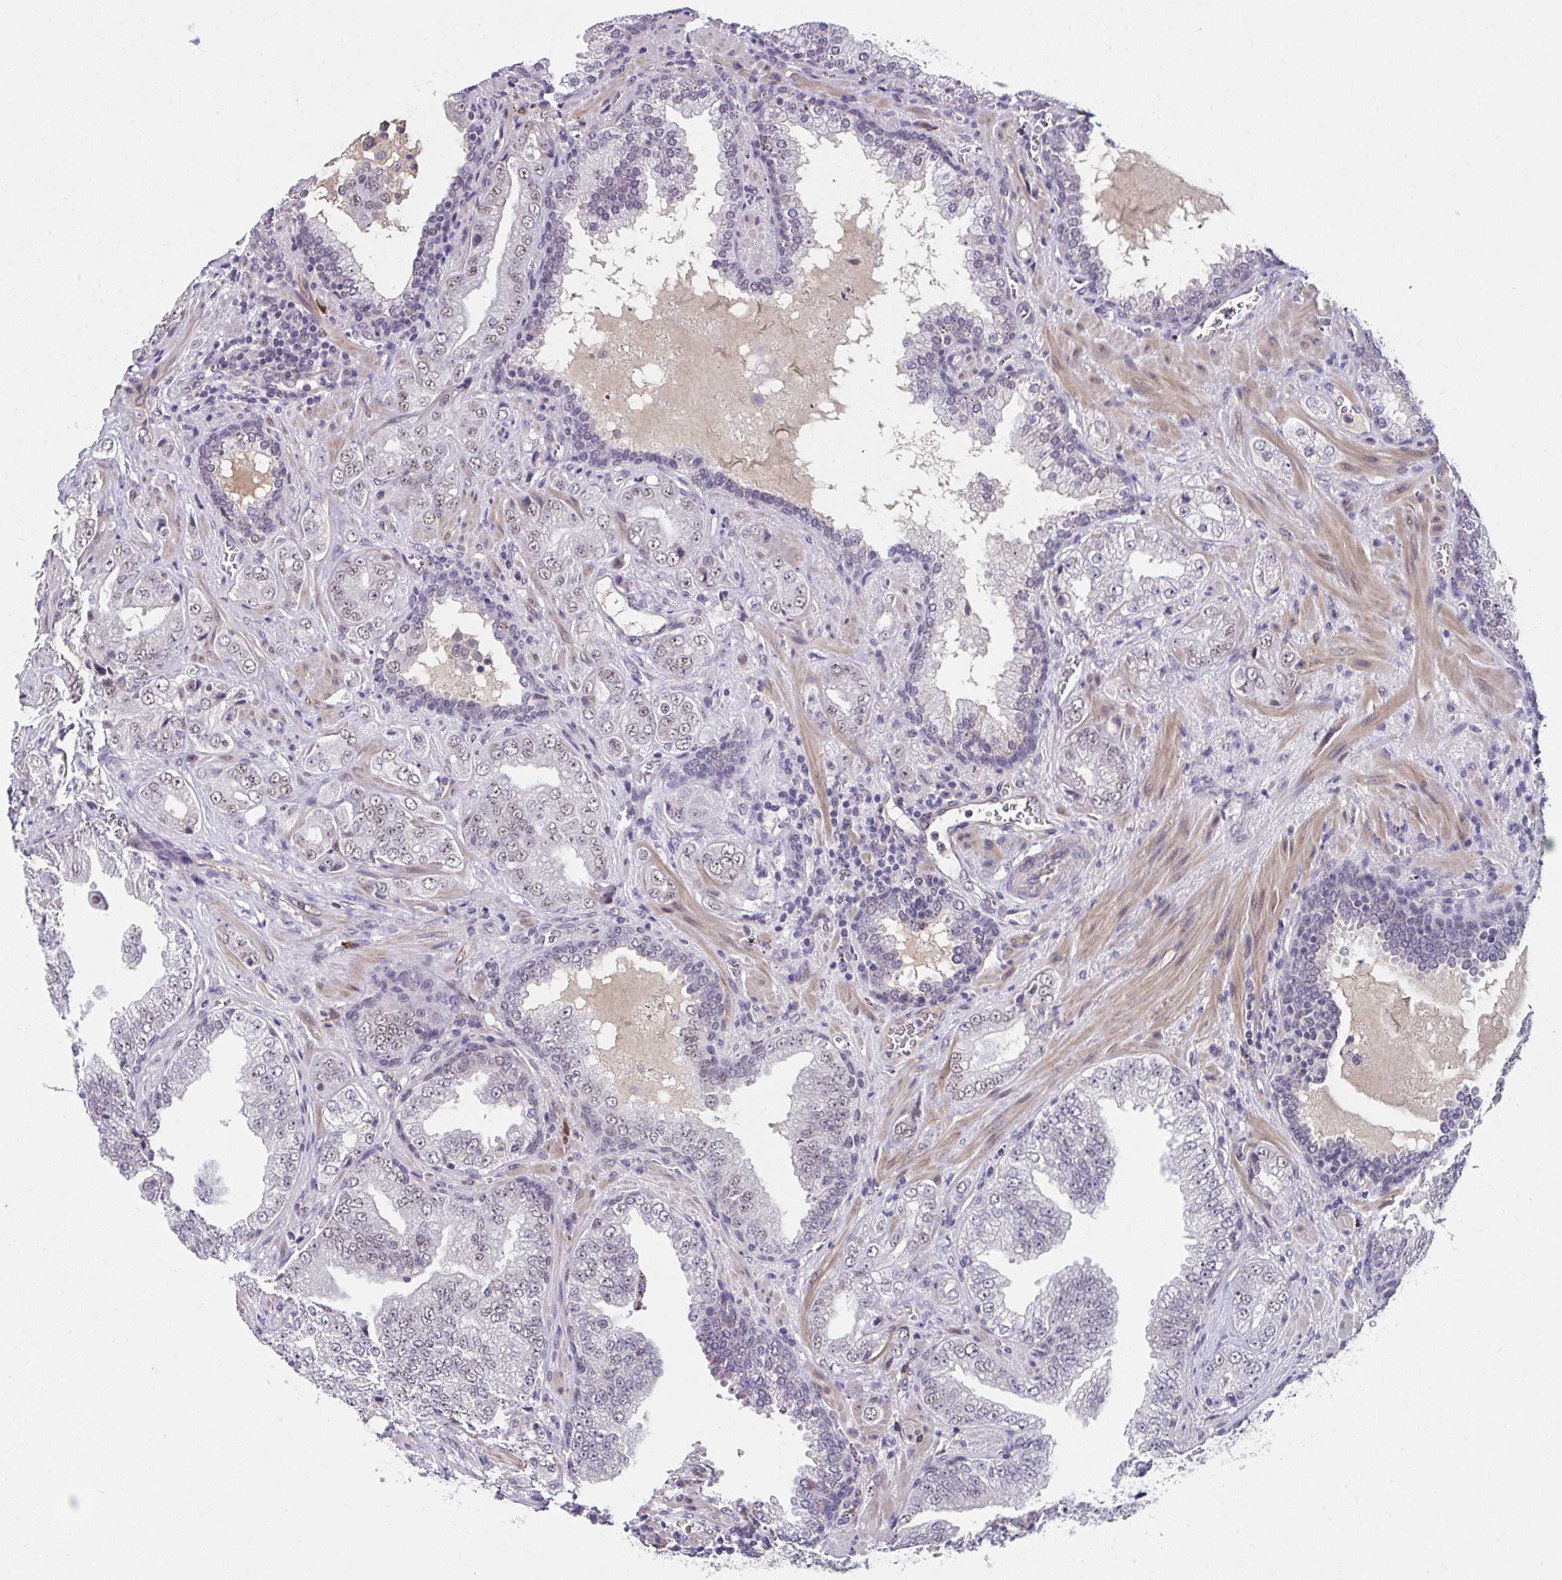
{"staining": {"intensity": "weak", "quantity": "25%-75%", "location": "nuclear"}, "tissue": "prostate cancer", "cell_type": "Tumor cells", "image_type": "cancer", "snomed": [{"axis": "morphology", "description": "Adenocarcinoma, High grade"}, {"axis": "topography", "description": "Prostate"}], "caption": "IHC photomicrograph of neoplastic tissue: prostate cancer (adenocarcinoma (high-grade)) stained using IHC reveals low levels of weak protein expression localized specifically in the nuclear of tumor cells, appearing as a nuclear brown color.", "gene": "RBBP6", "patient": {"sex": "male", "age": 67}}